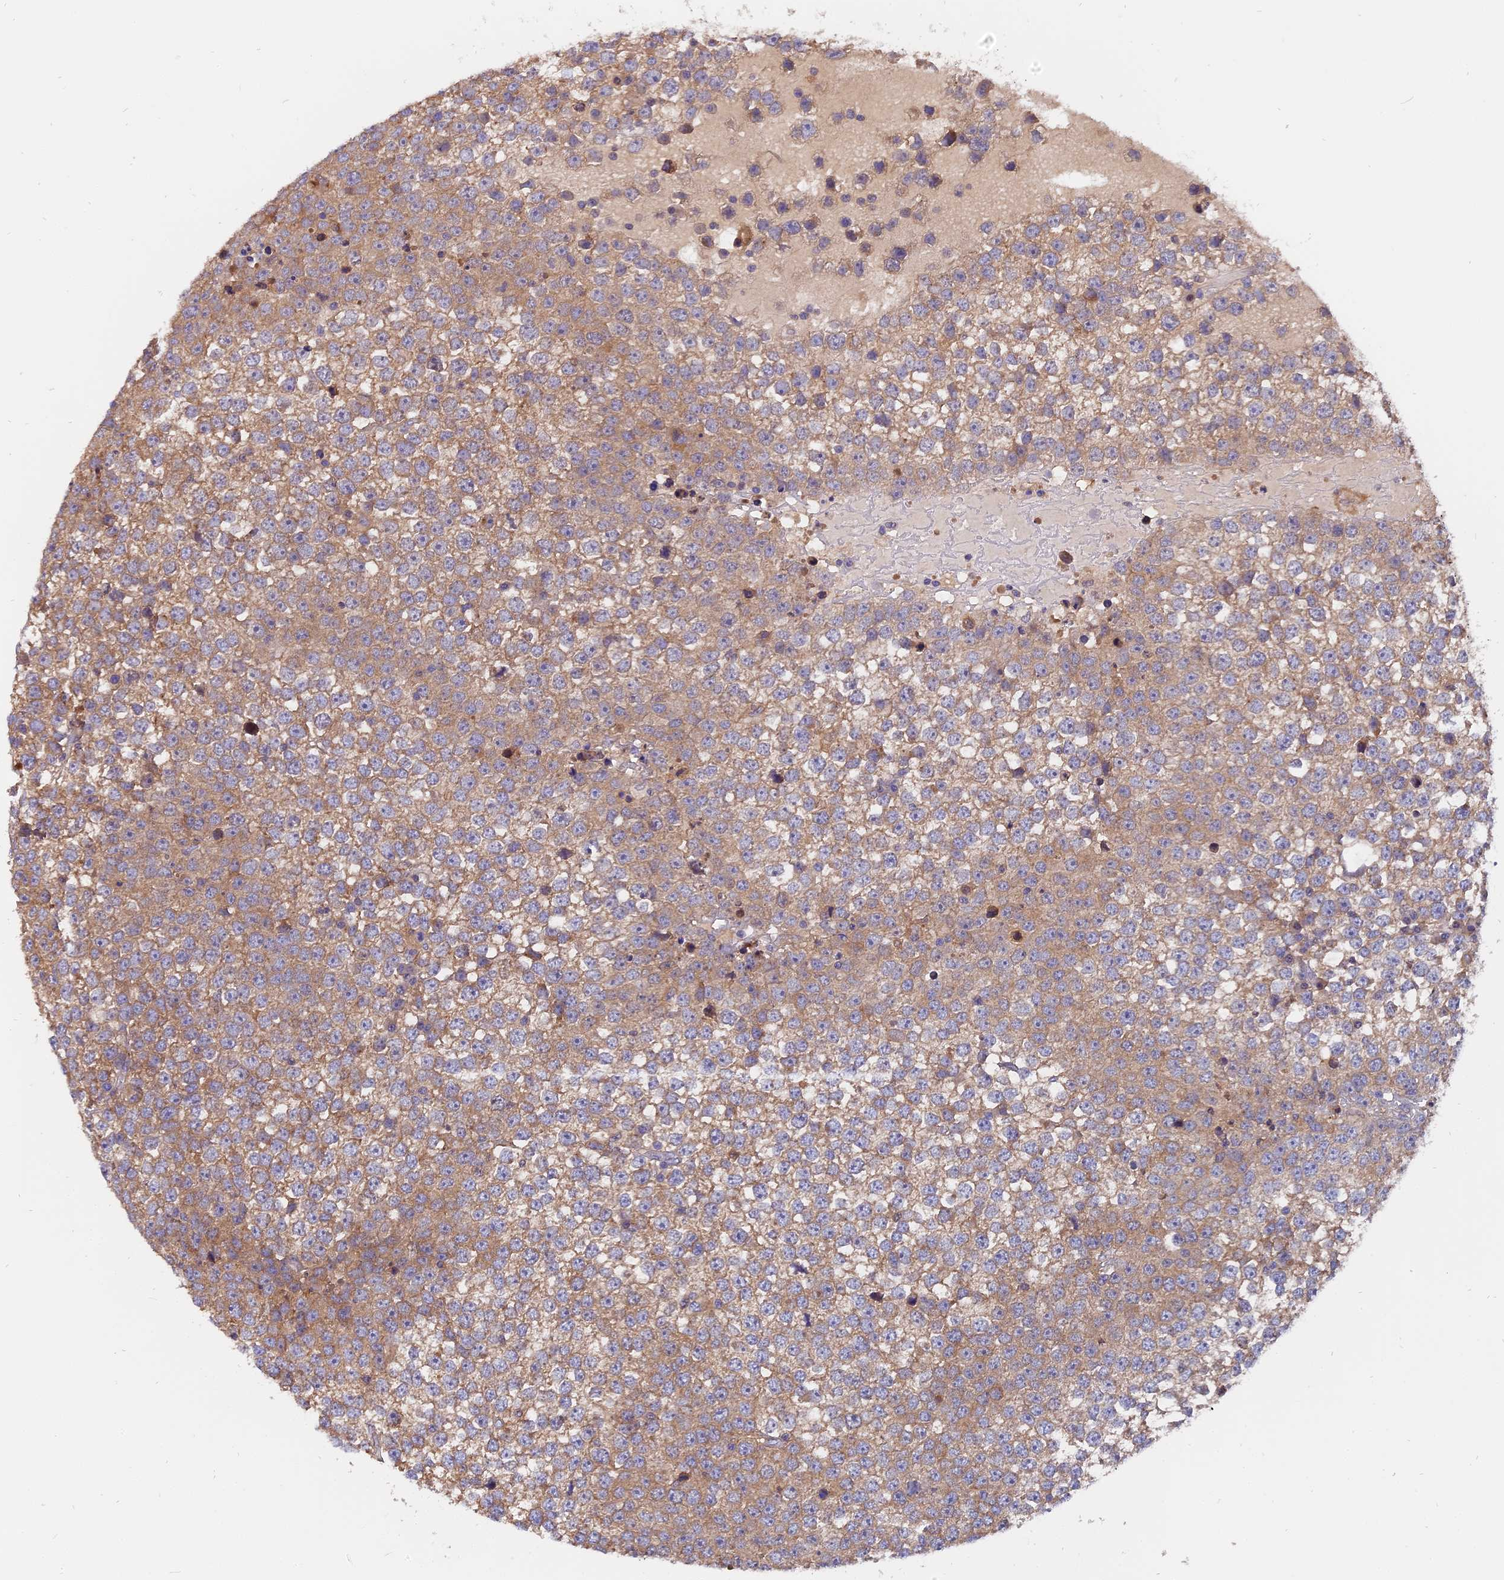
{"staining": {"intensity": "weak", "quantity": "25%-75%", "location": "cytoplasmic/membranous"}, "tissue": "testis cancer", "cell_type": "Tumor cells", "image_type": "cancer", "snomed": [{"axis": "morphology", "description": "Seminoma, NOS"}, {"axis": "topography", "description": "Testis"}], "caption": "High-power microscopy captured an immunohistochemistry (IHC) micrograph of testis cancer (seminoma), revealing weak cytoplasmic/membranous staining in about 25%-75% of tumor cells.", "gene": "FAM118B", "patient": {"sex": "male", "age": 65}}